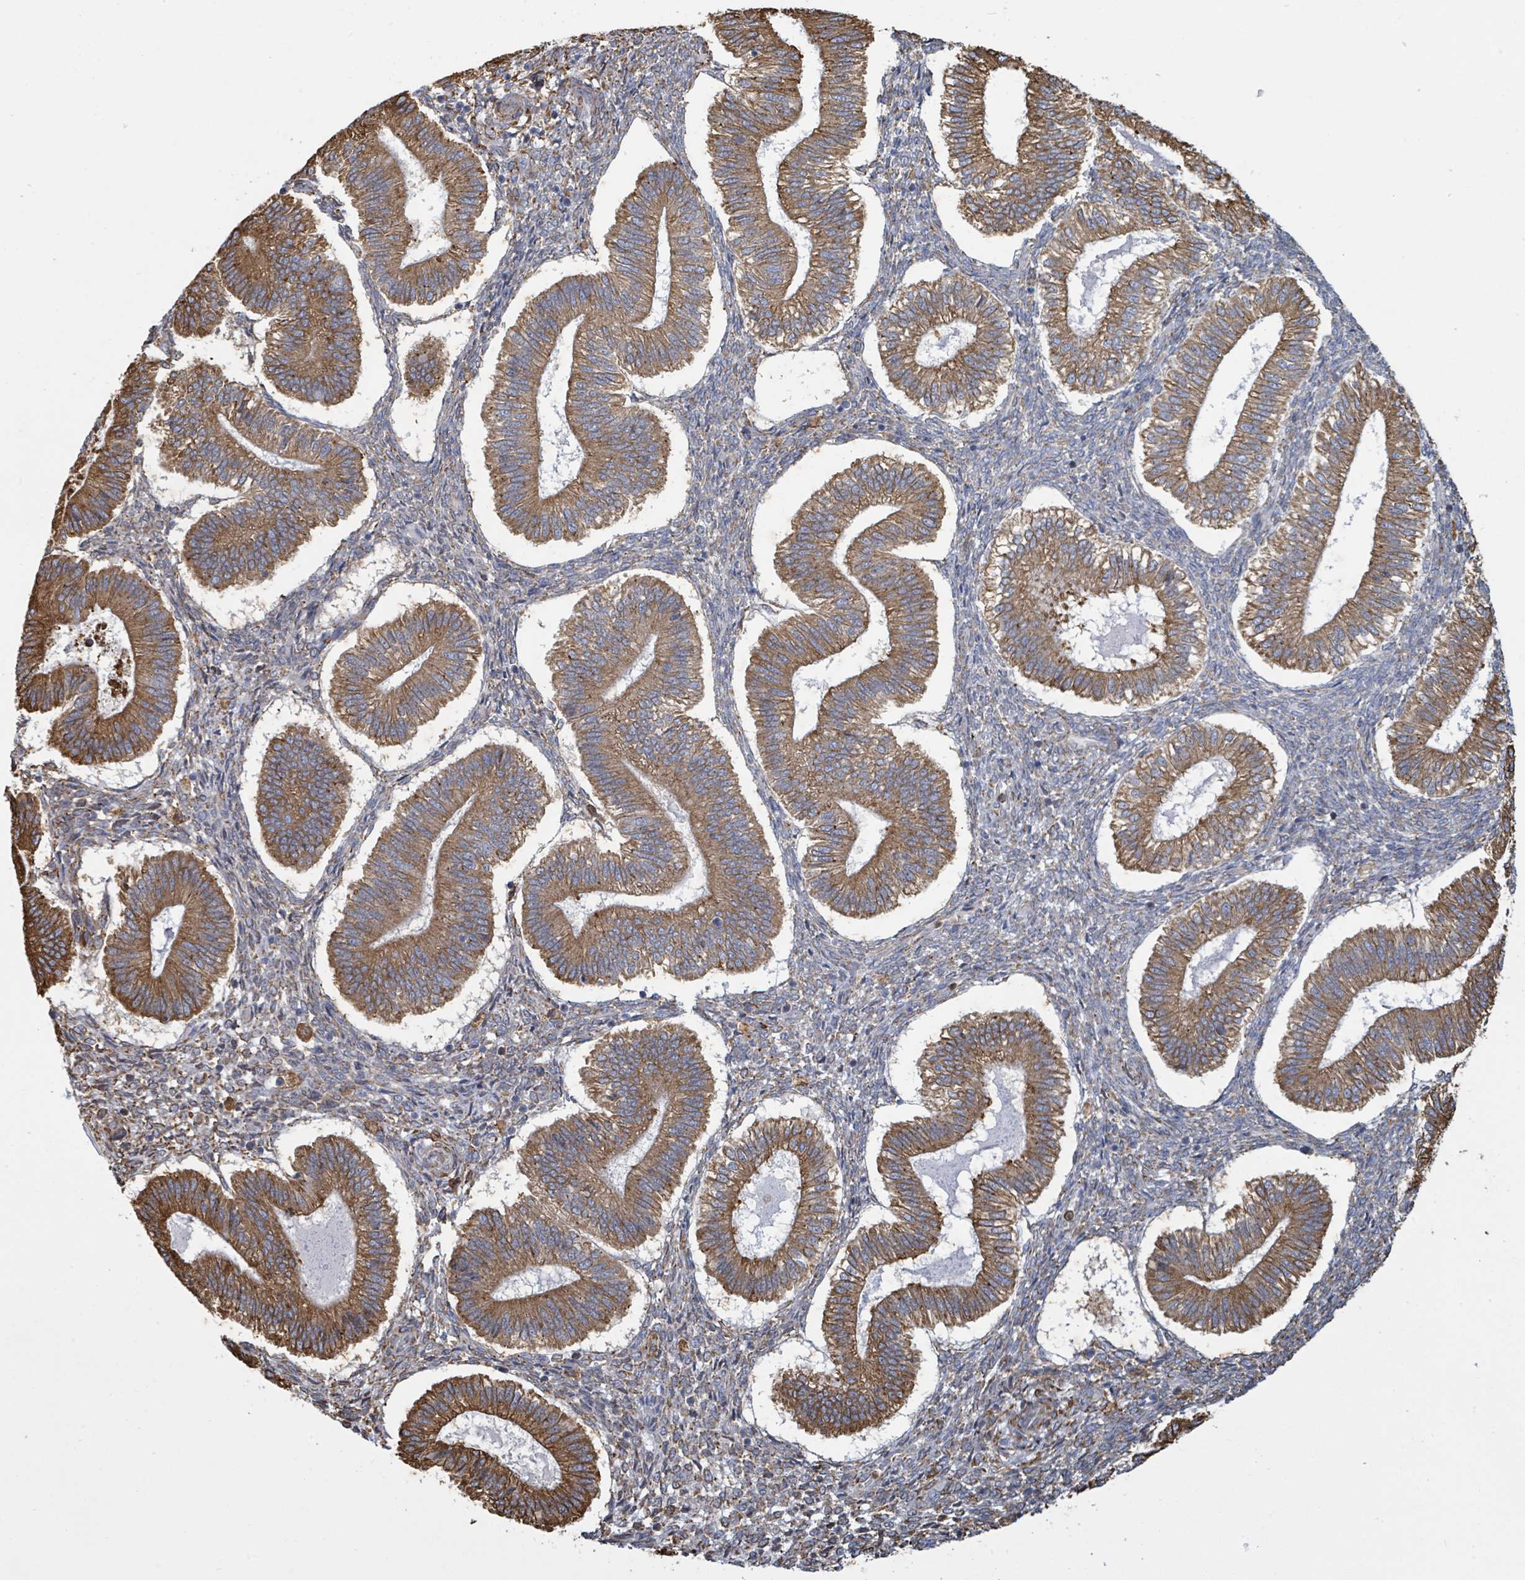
{"staining": {"intensity": "moderate", "quantity": "25%-75%", "location": "cytoplasmic/membranous"}, "tissue": "endometrium", "cell_type": "Cells in endometrial stroma", "image_type": "normal", "snomed": [{"axis": "morphology", "description": "Normal tissue, NOS"}, {"axis": "topography", "description": "Endometrium"}], "caption": "Cells in endometrial stroma demonstrate medium levels of moderate cytoplasmic/membranous staining in approximately 25%-75% of cells in benign endometrium.", "gene": "RFPL4AL1", "patient": {"sex": "female", "age": 25}}